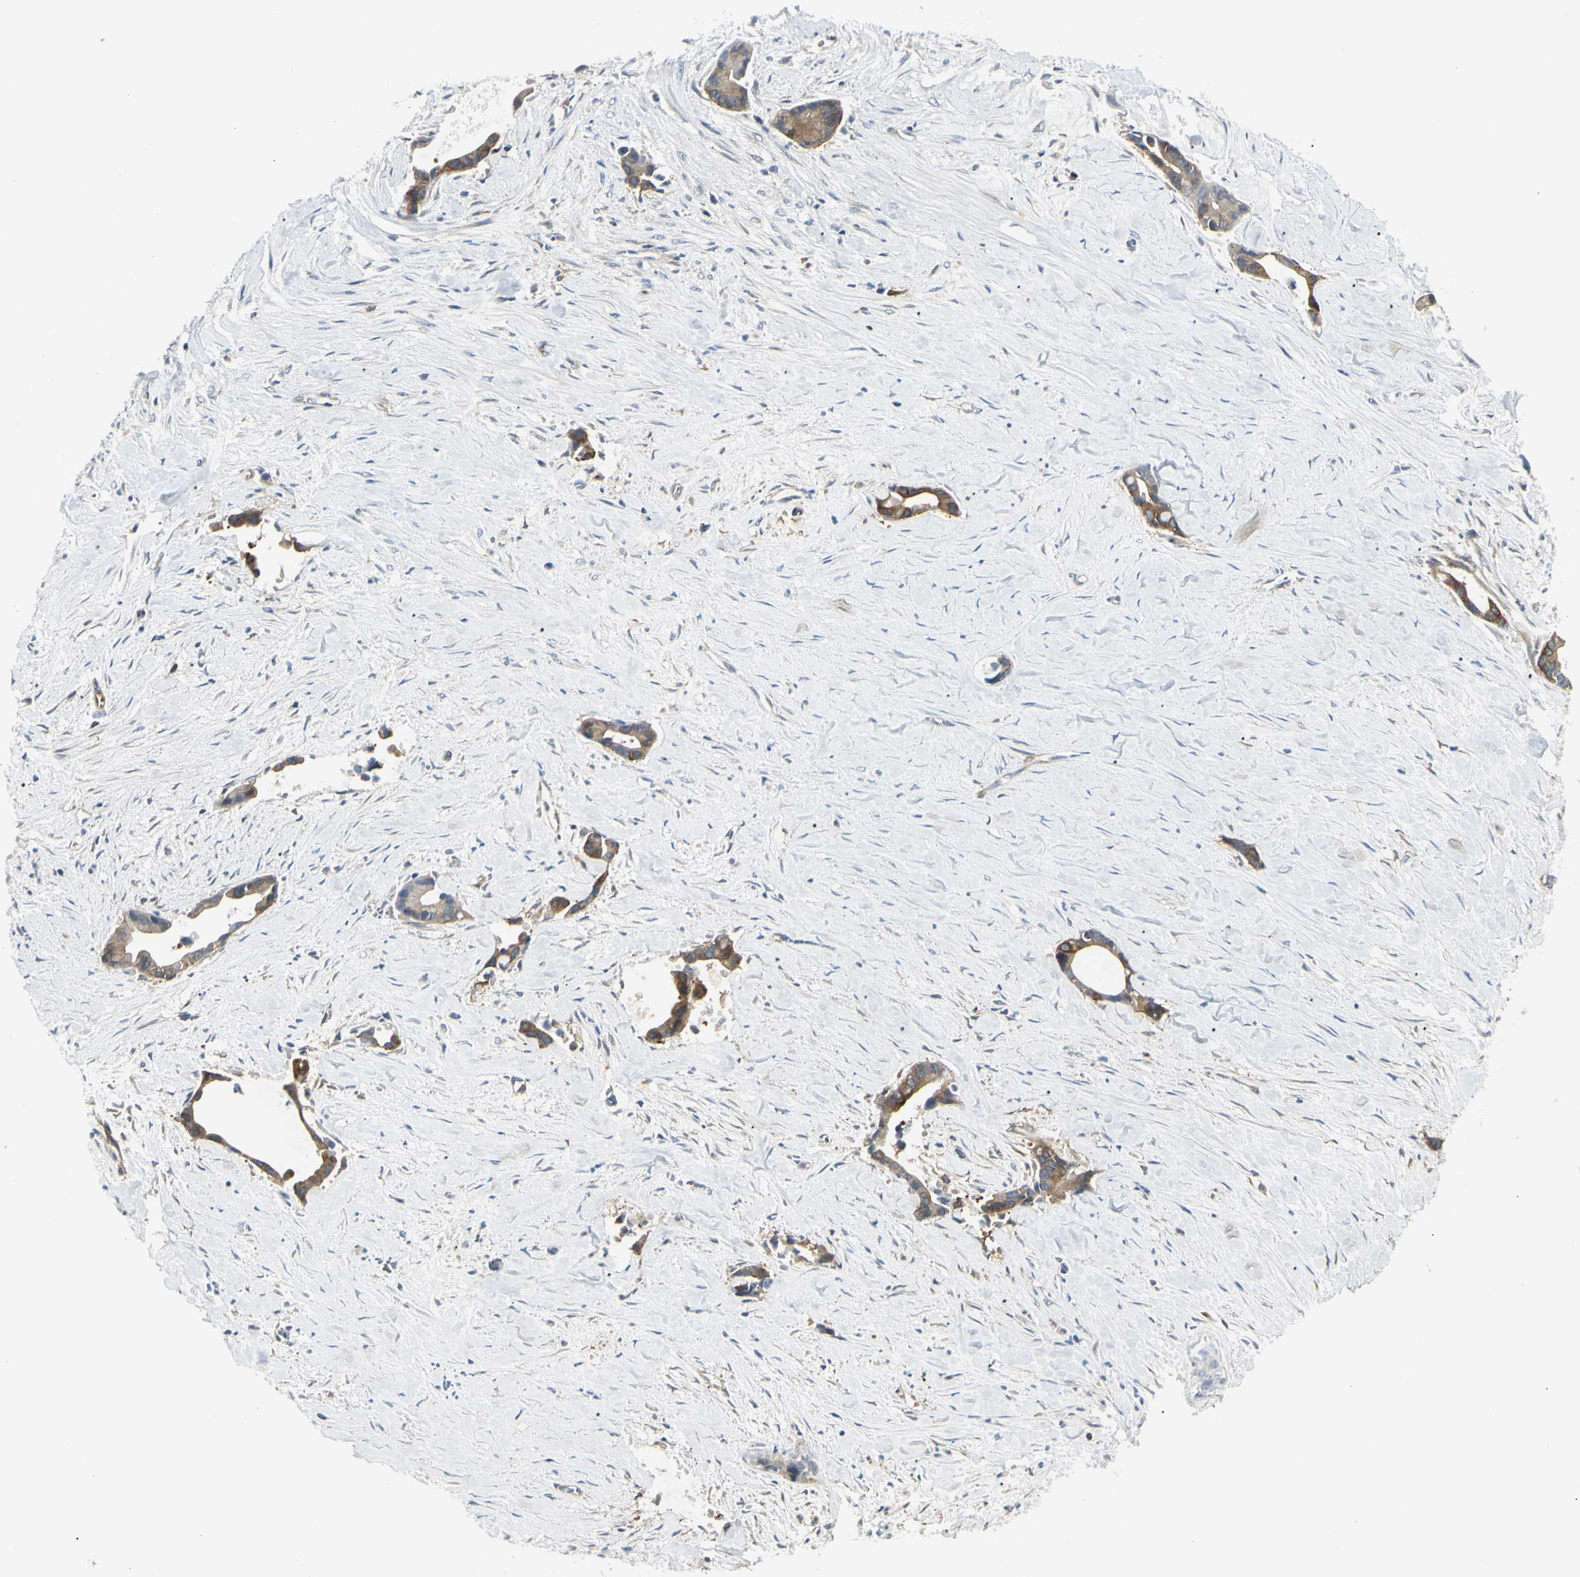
{"staining": {"intensity": "moderate", "quantity": ">75%", "location": "cytoplasmic/membranous"}, "tissue": "liver cancer", "cell_type": "Tumor cells", "image_type": "cancer", "snomed": [{"axis": "morphology", "description": "Cholangiocarcinoma"}, {"axis": "topography", "description": "Liver"}], "caption": "DAB immunohistochemical staining of human liver cholangiocarcinoma reveals moderate cytoplasmic/membranous protein expression in about >75% of tumor cells.", "gene": "NFKB2", "patient": {"sex": "female", "age": 55}}